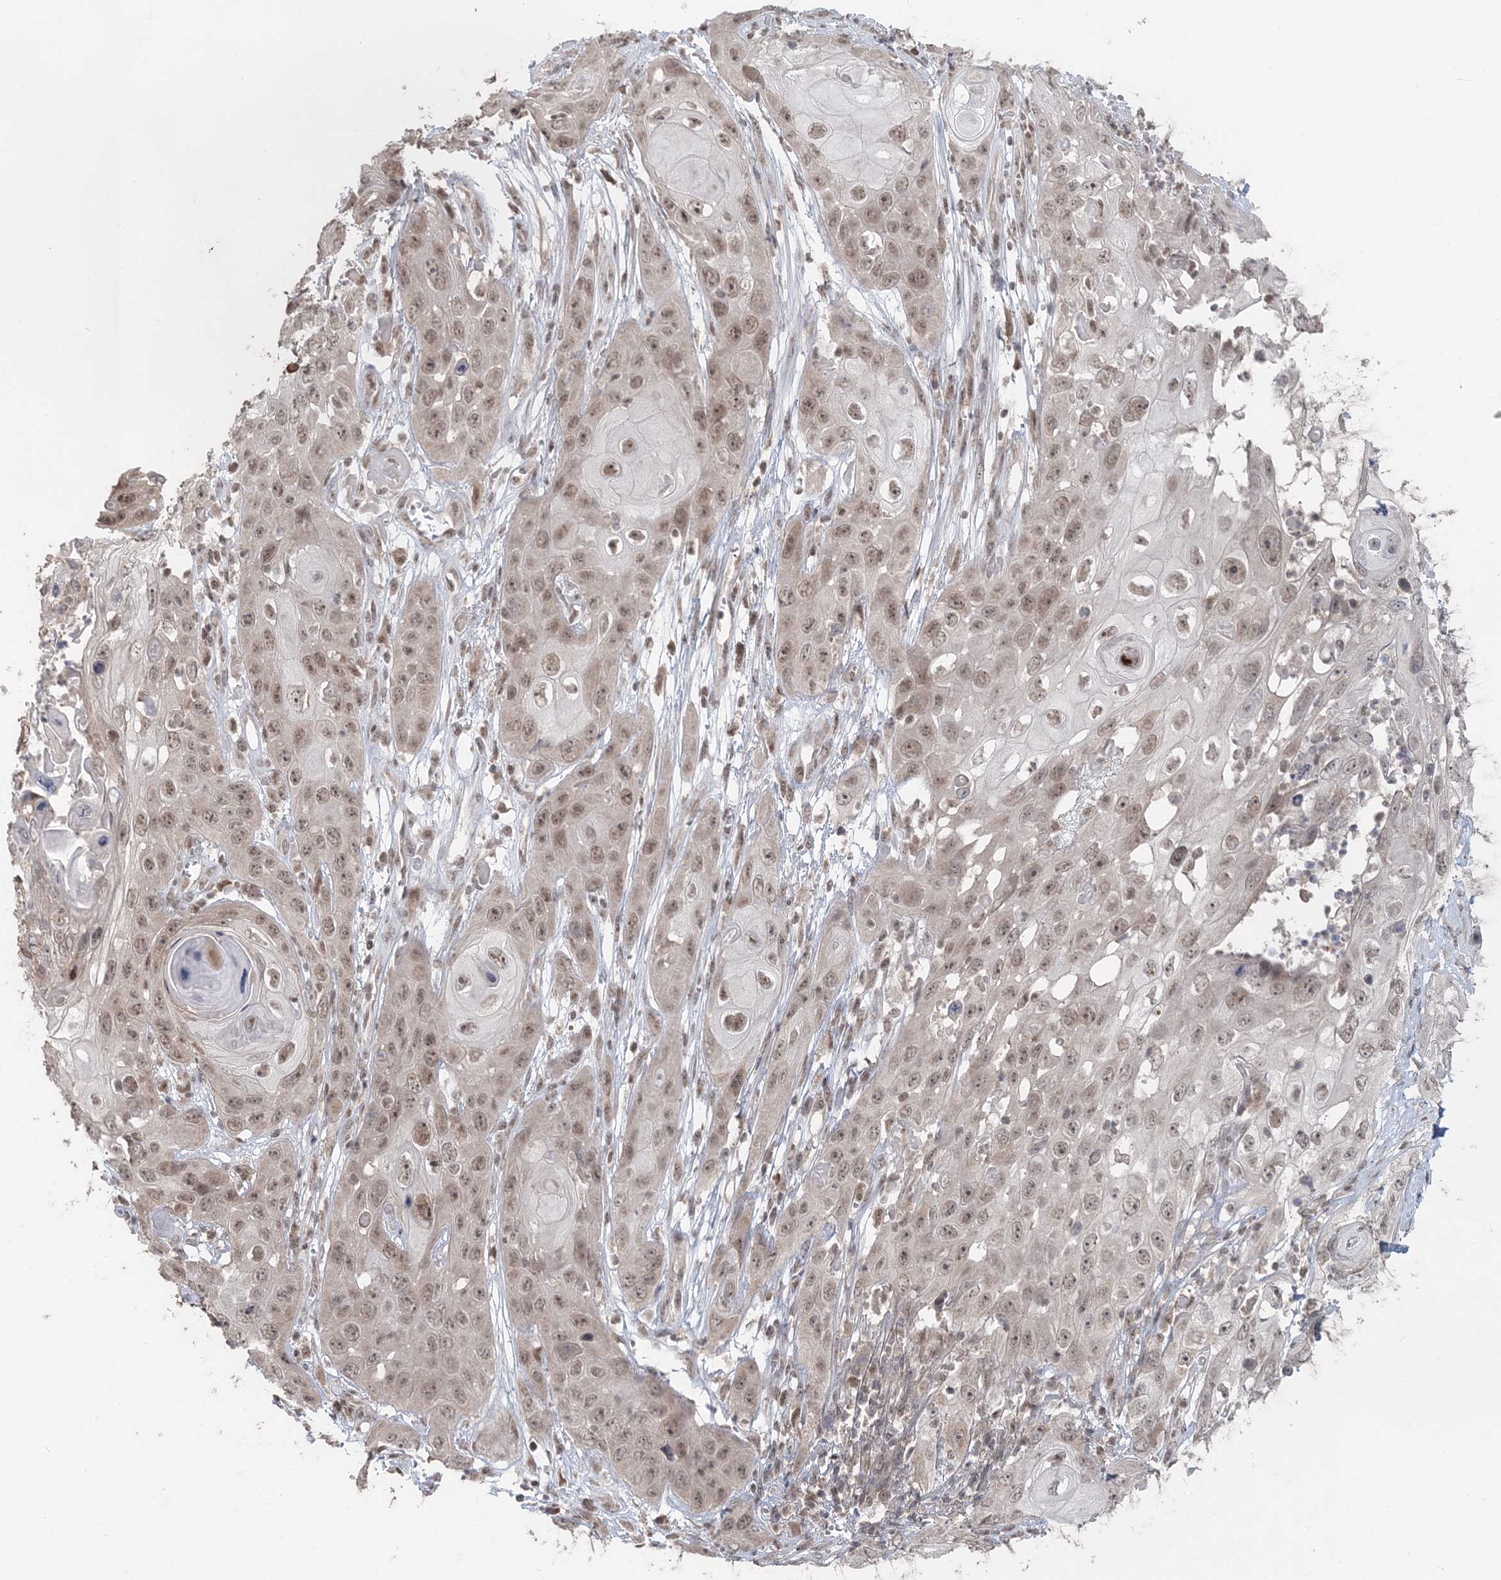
{"staining": {"intensity": "weak", "quantity": ">75%", "location": "nuclear"}, "tissue": "skin cancer", "cell_type": "Tumor cells", "image_type": "cancer", "snomed": [{"axis": "morphology", "description": "Squamous cell carcinoma, NOS"}, {"axis": "topography", "description": "Skin"}], "caption": "The image shows a brown stain indicating the presence of a protein in the nuclear of tumor cells in skin squamous cell carcinoma. The staining is performed using DAB (3,3'-diaminobenzidine) brown chromogen to label protein expression. The nuclei are counter-stained blue using hematoxylin.", "gene": "SLU7", "patient": {"sex": "male", "age": 55}}